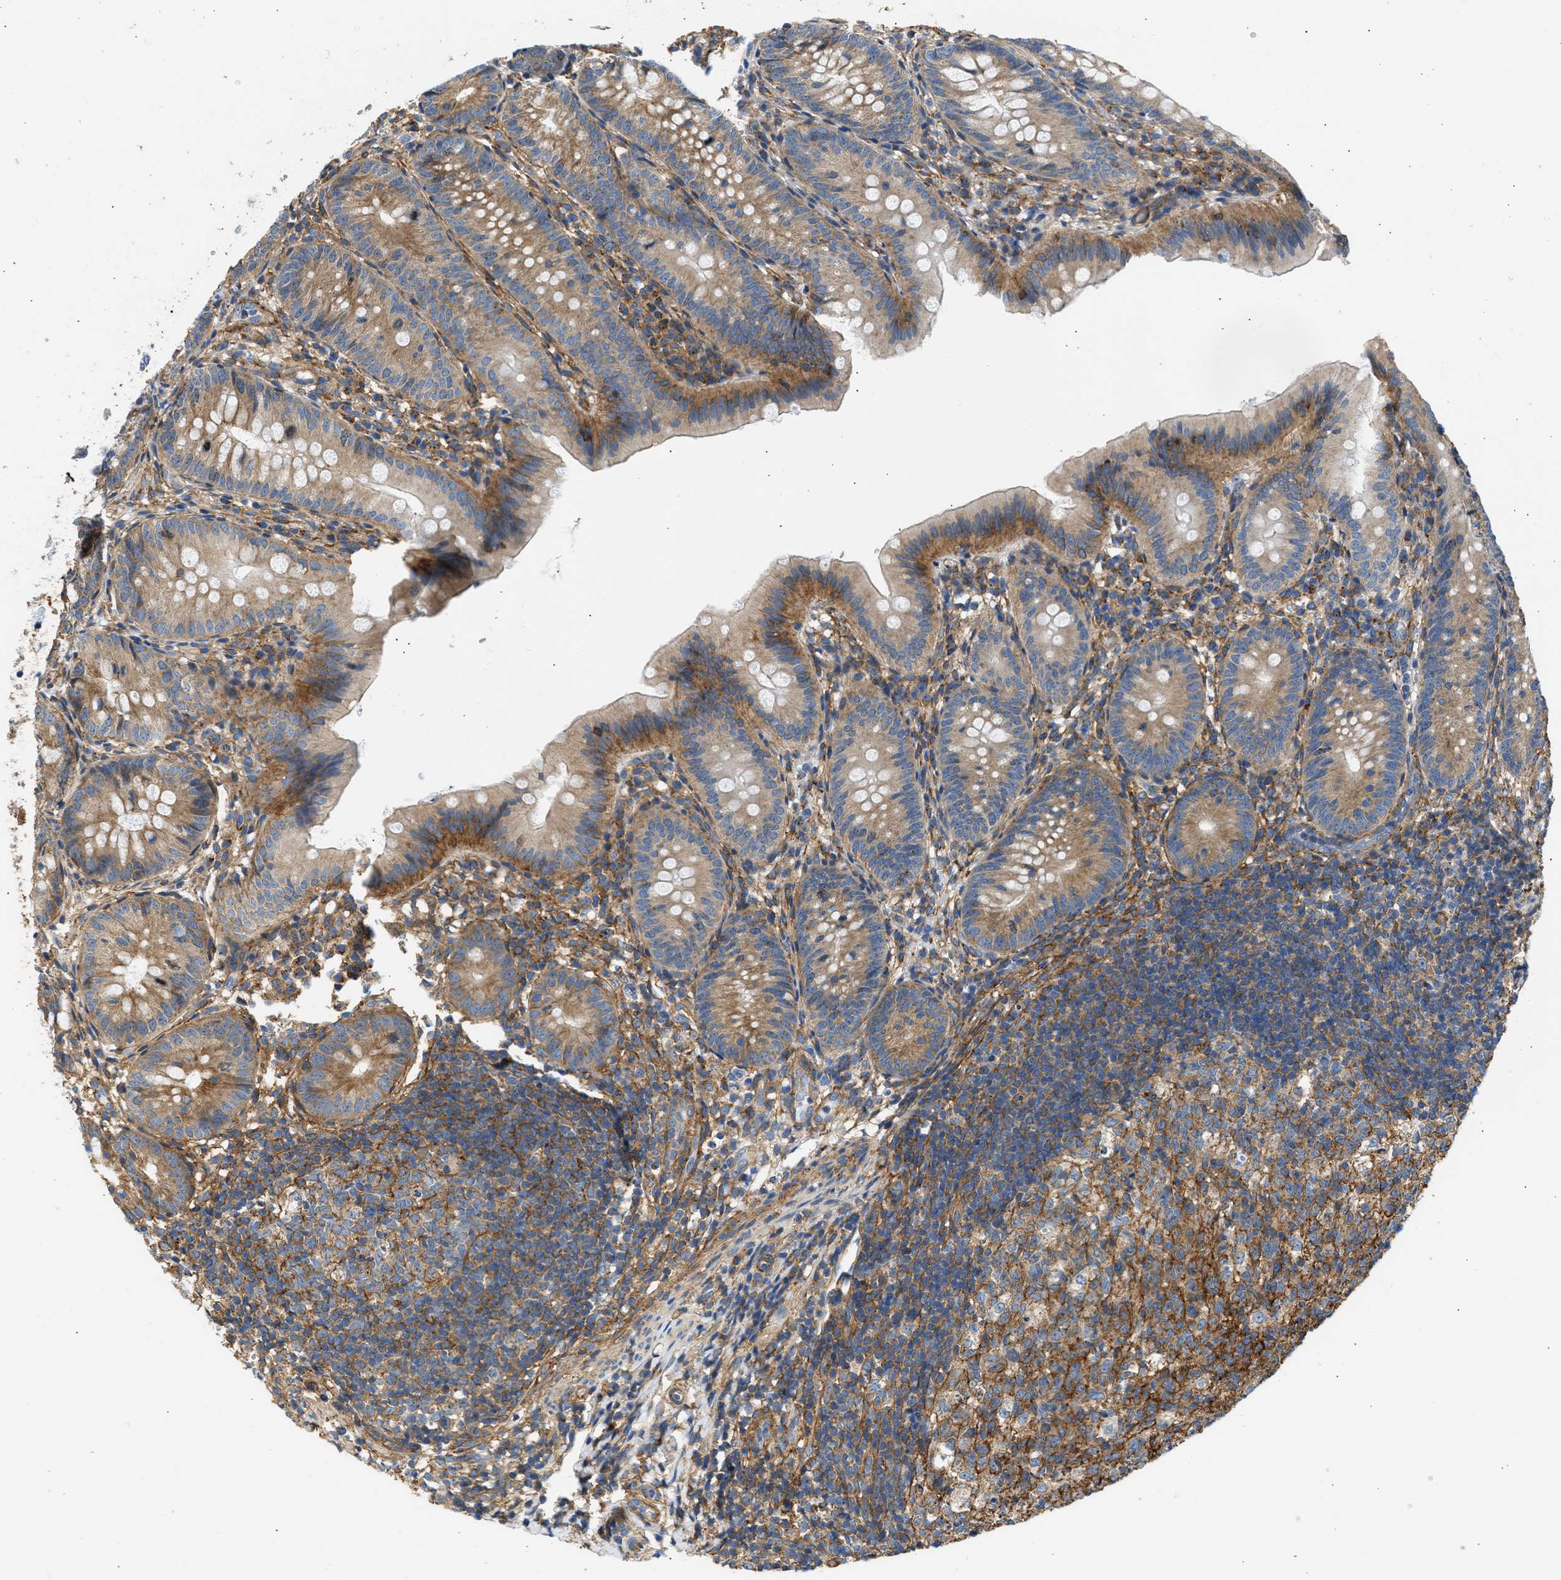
{"staining": {"intensity": "moderate", "quantity": ">75%", "location": "cytoplasmic/membranous"}, "tissue": "appendix", "cell_type": "Glandular cells", "image_type": "normal", "snomed": [{"axis": "morphology", "description": "Normal tissue, NOS"}, {"axis": "topography", "description": "Appendix"}], "caption": "Brown immunohistochemical staining in benign appendix exhibits moderate cytoplasmic/membranous expression in about >75% of glandular cells. Immunohistochemistry (ihc) stains the protein in brown and the nuclei are stained blue.", "gene": "SEPTIN2", "patient": {"sex": "male", "age": 1}}